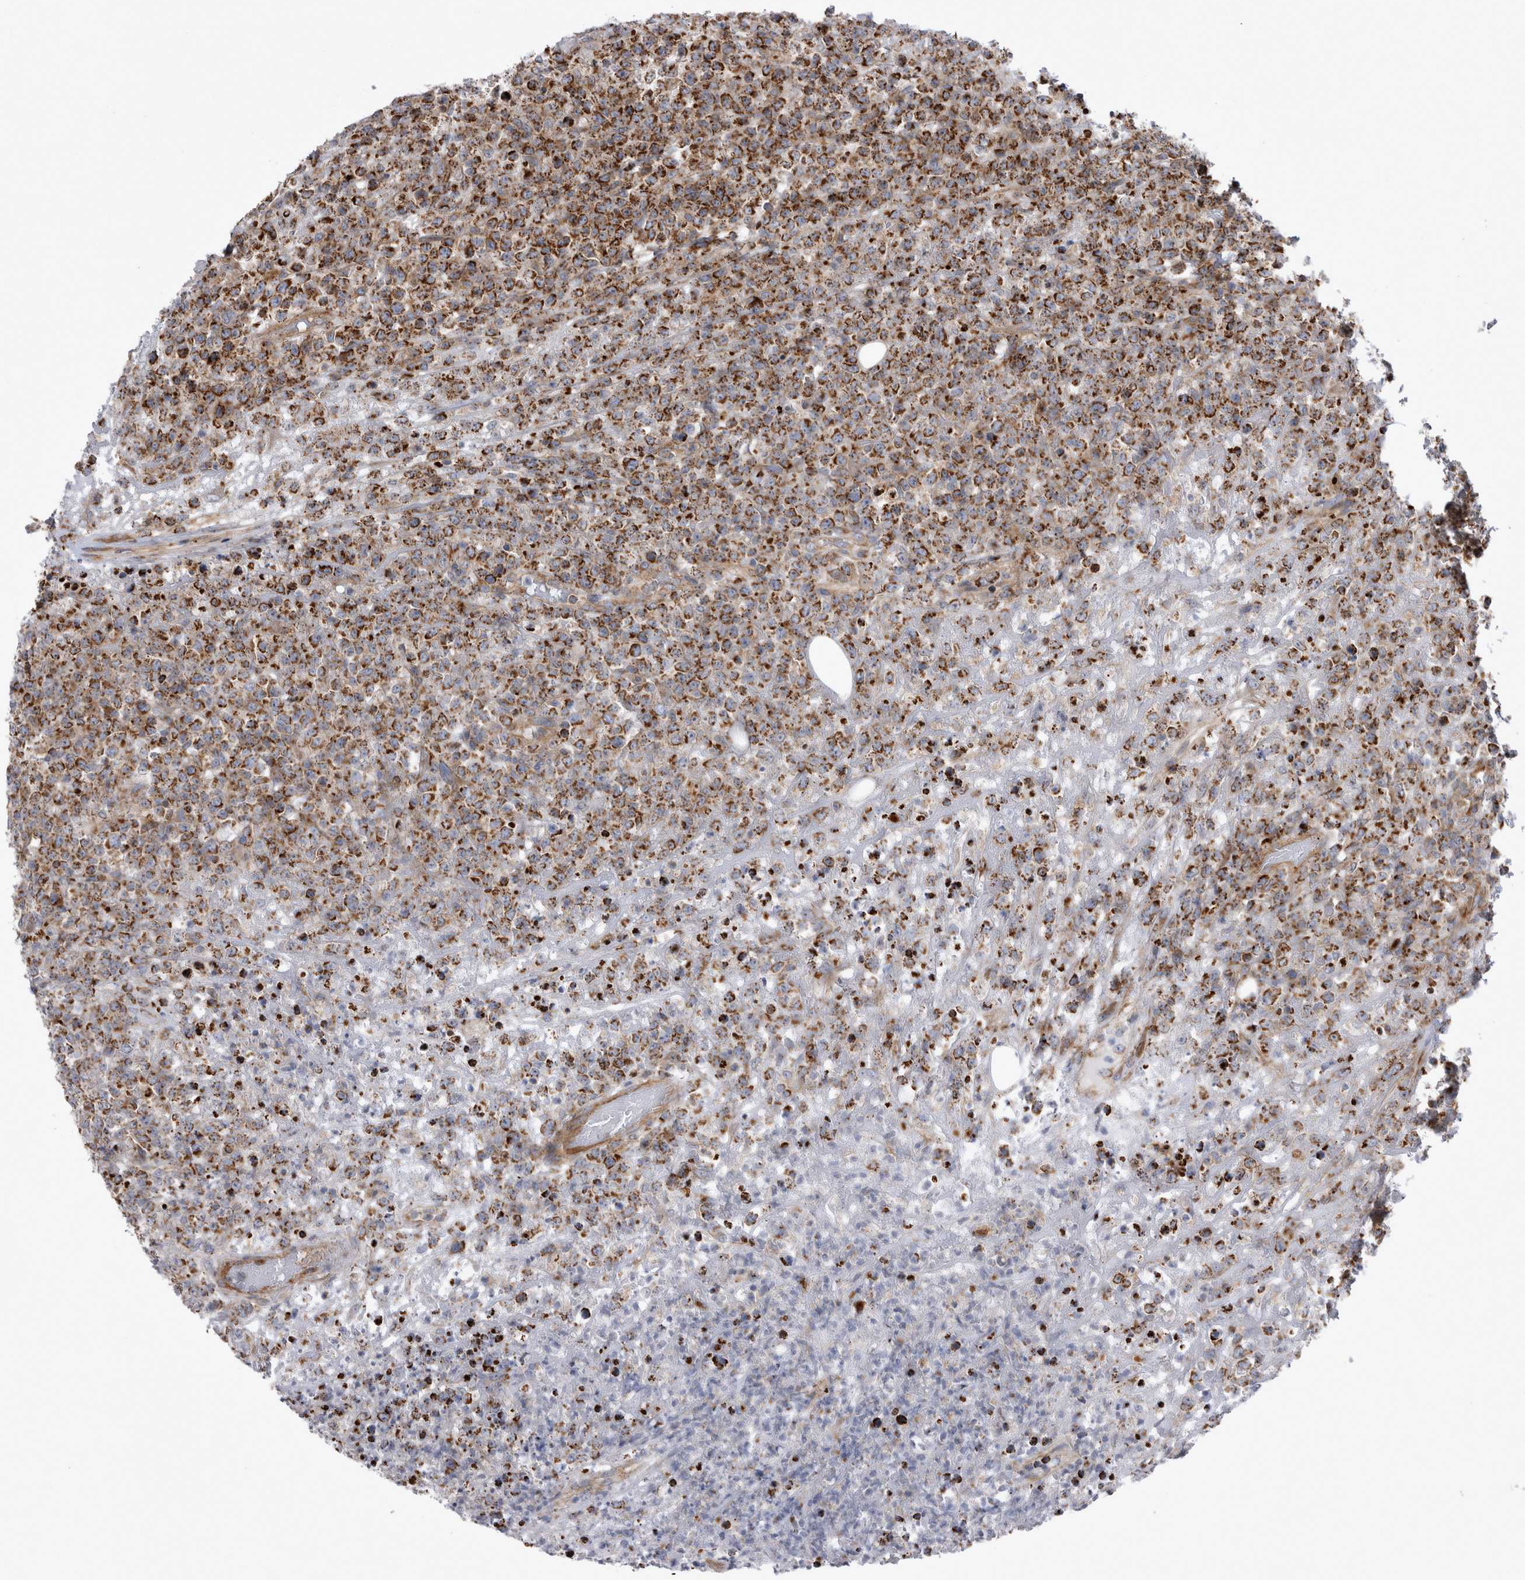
{"staining": {"intensity": "strong", "quantity": ">75%", "location": "cytoplasmic/membranous"}, "tissue": "lymphoma", "cell_type": "Tumor cells", "image_type": "cancer", "snomed": [{"axis": "morphology", "description": "Malignant lymphoma, non-Hodgkin's type, High grade"}, {"axis": "topography", "description": "Colon"}], "caption": "Immunohistochemistry (IHC) (DAB) staining of lymphoma reveals strong cytoplasmic/membranous protein positivity in about >75% of tumor cells. (DAB (3,3'-diaminobenzidine) IHC, brown staining for protein, blue staining for nuclei).", "gene": "TSPOAP1", "patient": {"sex": "female", "age": 53}}